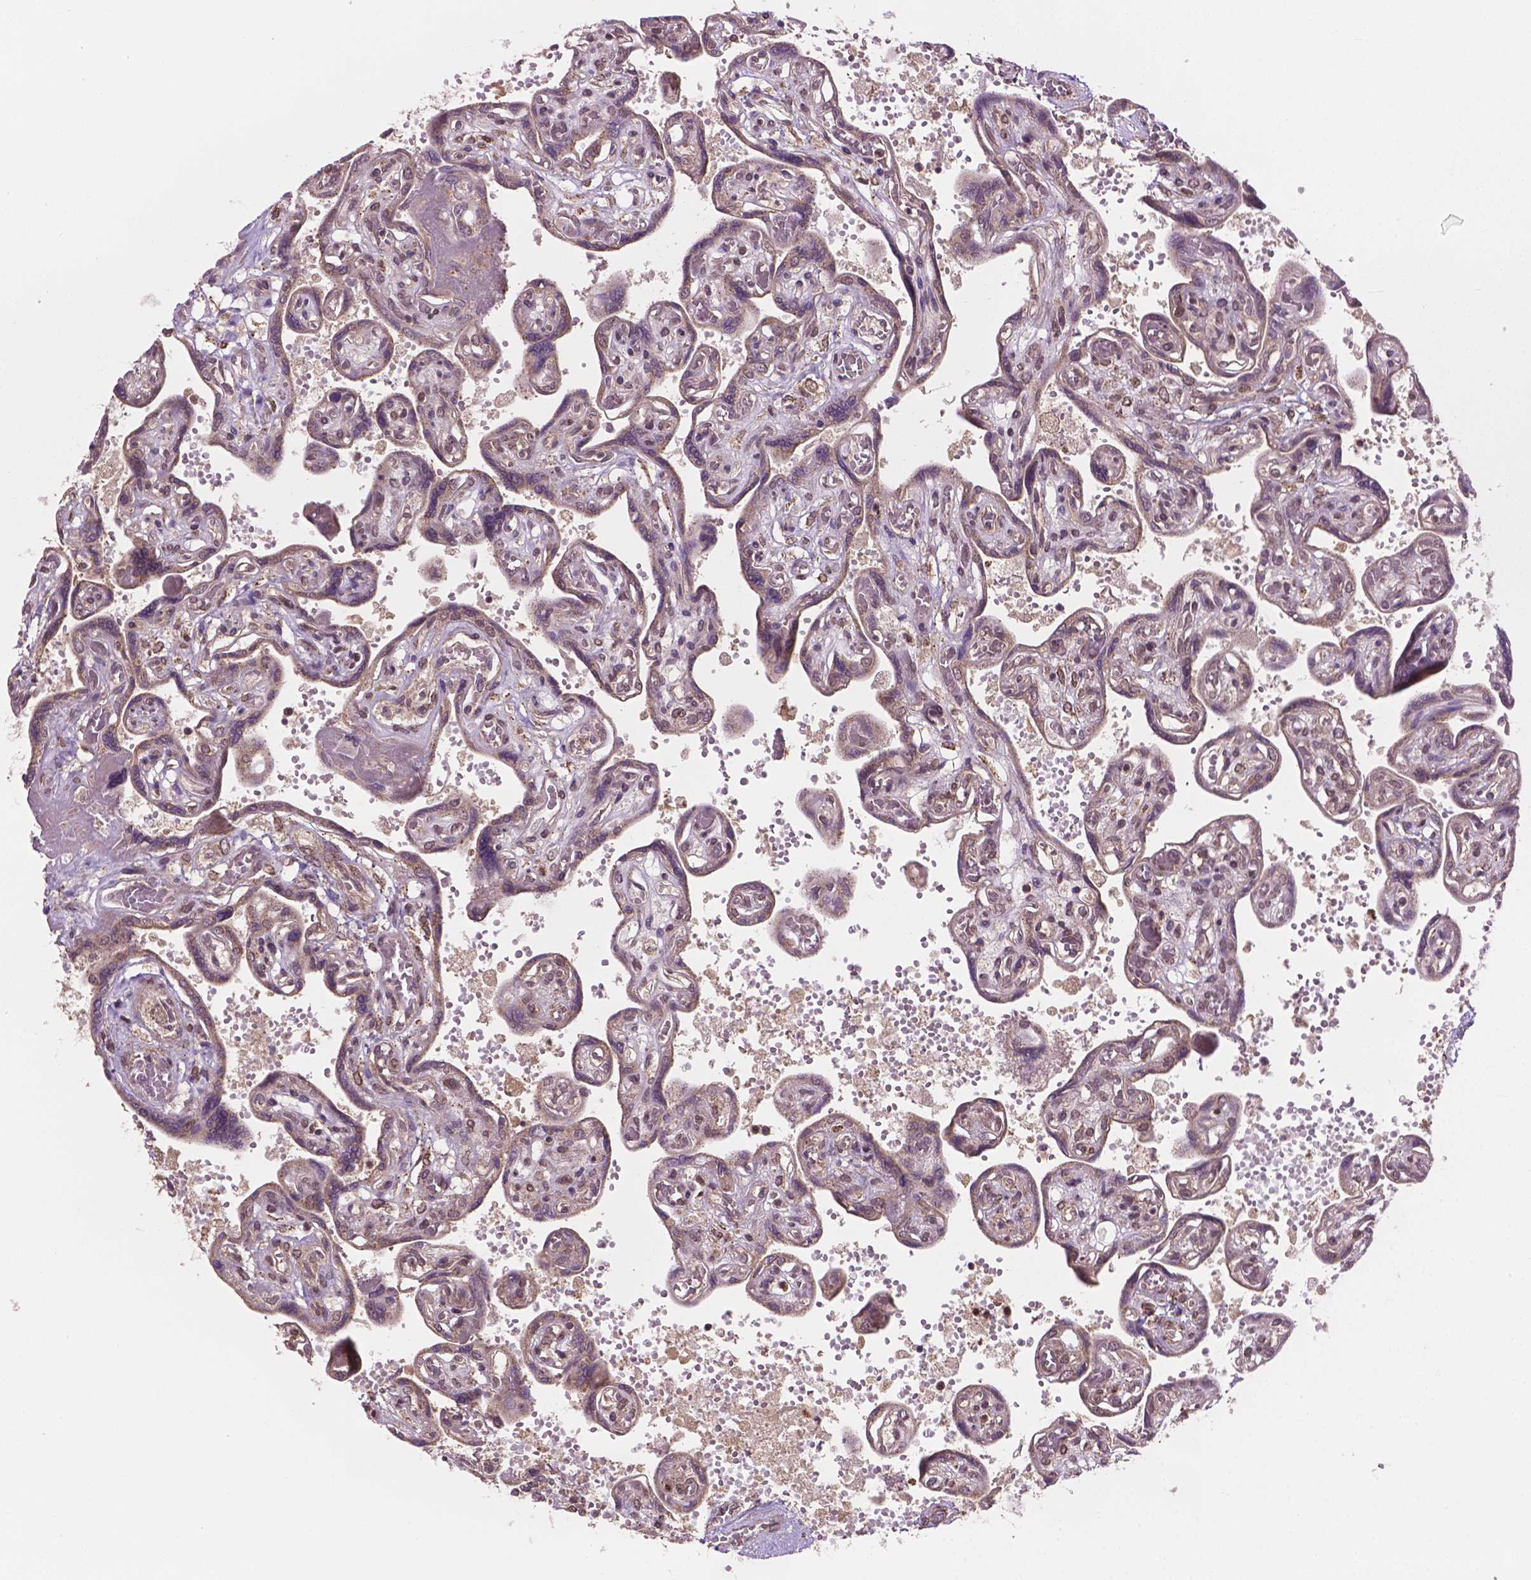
{"staining": {"intensity": "moderate", "quantity": ">75%", "location": "cytoplasmic/membranous"}, "tissue": "placenta", "cell_type": "Decidual cells", "image_type": "normal", "snomed": [{"axis": "morphology", "description": "Normal tissue, NOS"}, {"axis": "topography", "description": "Placenta"}], "caption": "Human placenta stained for a protein (brown) displays moderate cytoplasmic/membranous positive expression in approximately >75% of decidual cells.", "gene": "PPP1CB", "patient": {"sex": "female", "age": 32}}